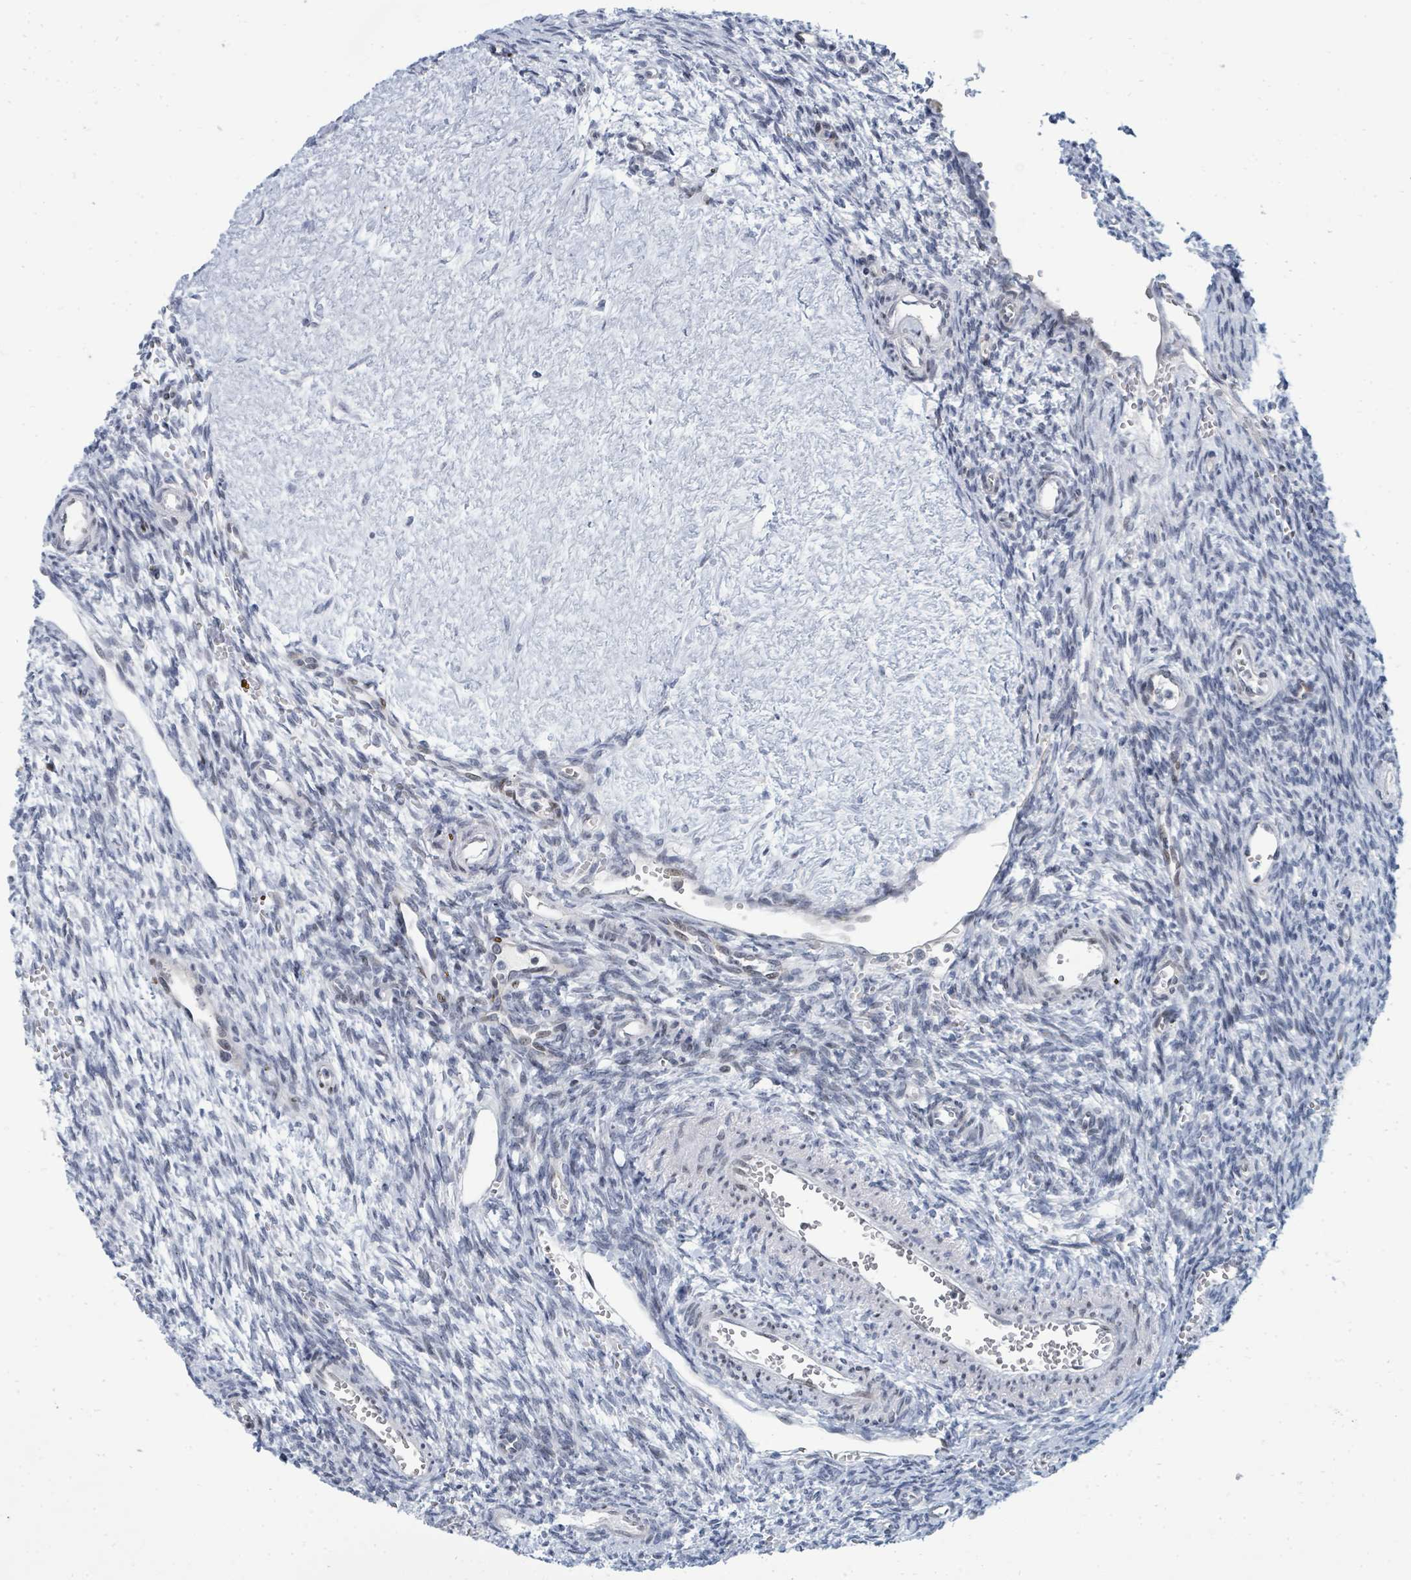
{"staining": {"intensity": "strong", "quantity": "25%-75%", "location": "nuclear"}, "tissue": "ovary", "cell_type": "Ovarian stroma cells", "image_type": "normal", "snomed": [{"axis": "morphology", "description": "Normal tissue, NOS"}, {"axis": "topography", "description": "Ovary"}], "caption": "This histopathology image exhibits benign ovary stained with IHC to label a protein in brown. The nuclear of ovarian stroma cells show strong positivity for the protein. Nuclei are counter-stained blue.", "gene": "SUMO2", "patient": {"sex": "female", "age": 39}}